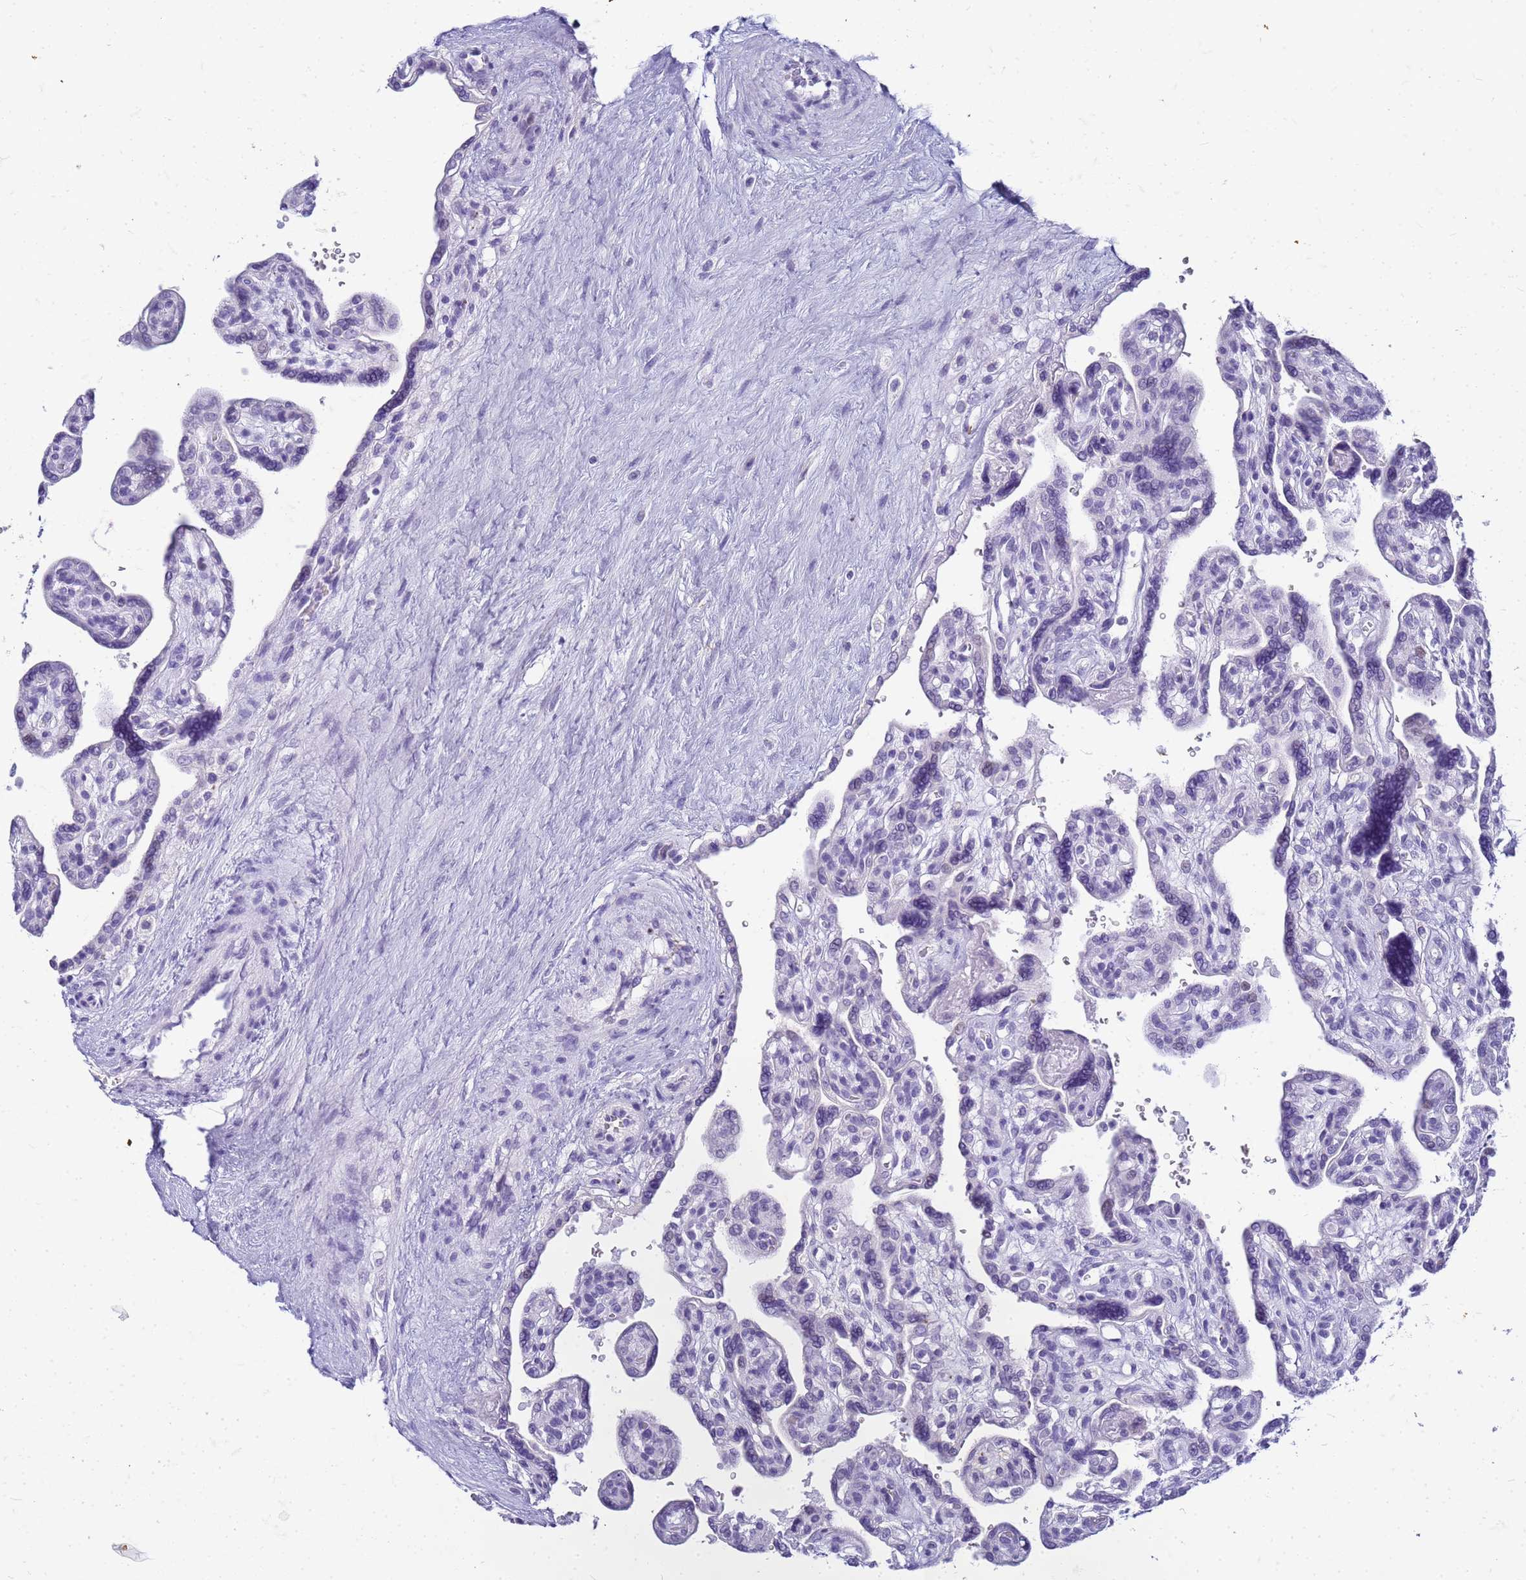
{"staining": {"intensity": "negative", "quantity": "none", "location": "none"}, "tissue": "placenta", "cell_type": "Decidual cells", "image_type": "normal", "snomed": [{"axis": "morphology", "description": "Normal tissue, NOS"}, {"axis": "topography", "description": "Placenta"}], "caption": "An immunohistochemistry (IHC) image of unremarkable placenta is shown. There is no staining in decidual cells of placenta.", "gene": "CFAP100", "patient": {"sex": "female", "age": 39}}